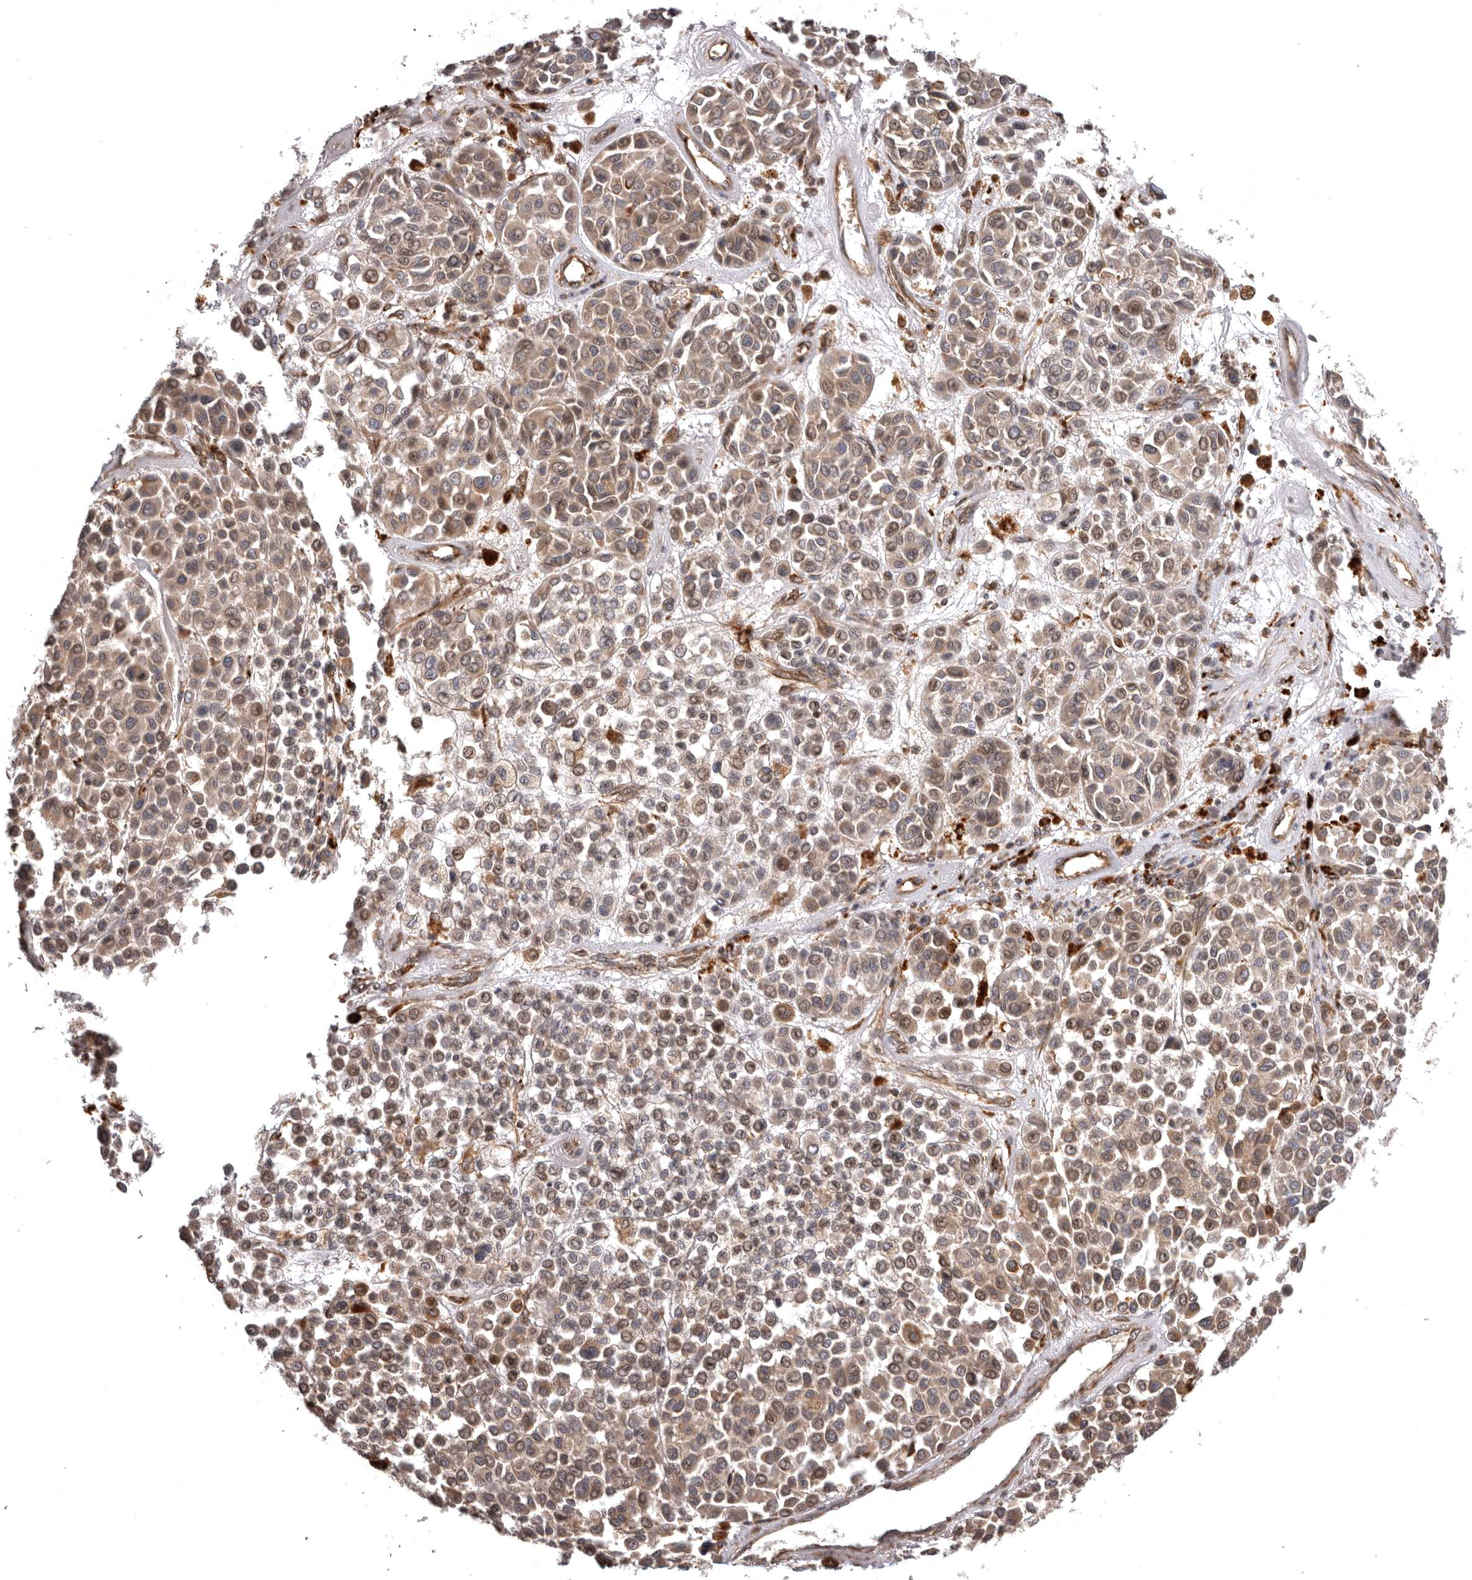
{"staining": {"intensity": "weak", "quantity": ">75%", "location": "cytoplasmic/membranous,nuclear"}, "tissue": "melanoma", "cell_type": "Tumor cells", "image_type": "cancer", "snomed": [{"axis": "morphology", "description": "Malignant melanoma, Metastatic site"}, {"axis": "topography", "description": "Soft tissue"}], "caption": "Immunohistochemical staining of malignant melanoma (metastatic site) exhibits low levels of weak cytoplasmic/membranous and nuclear positivity in about >75% of tumor cells.", "gene": "ADCY2", "patient": {"sex": "male", "age": 41}}